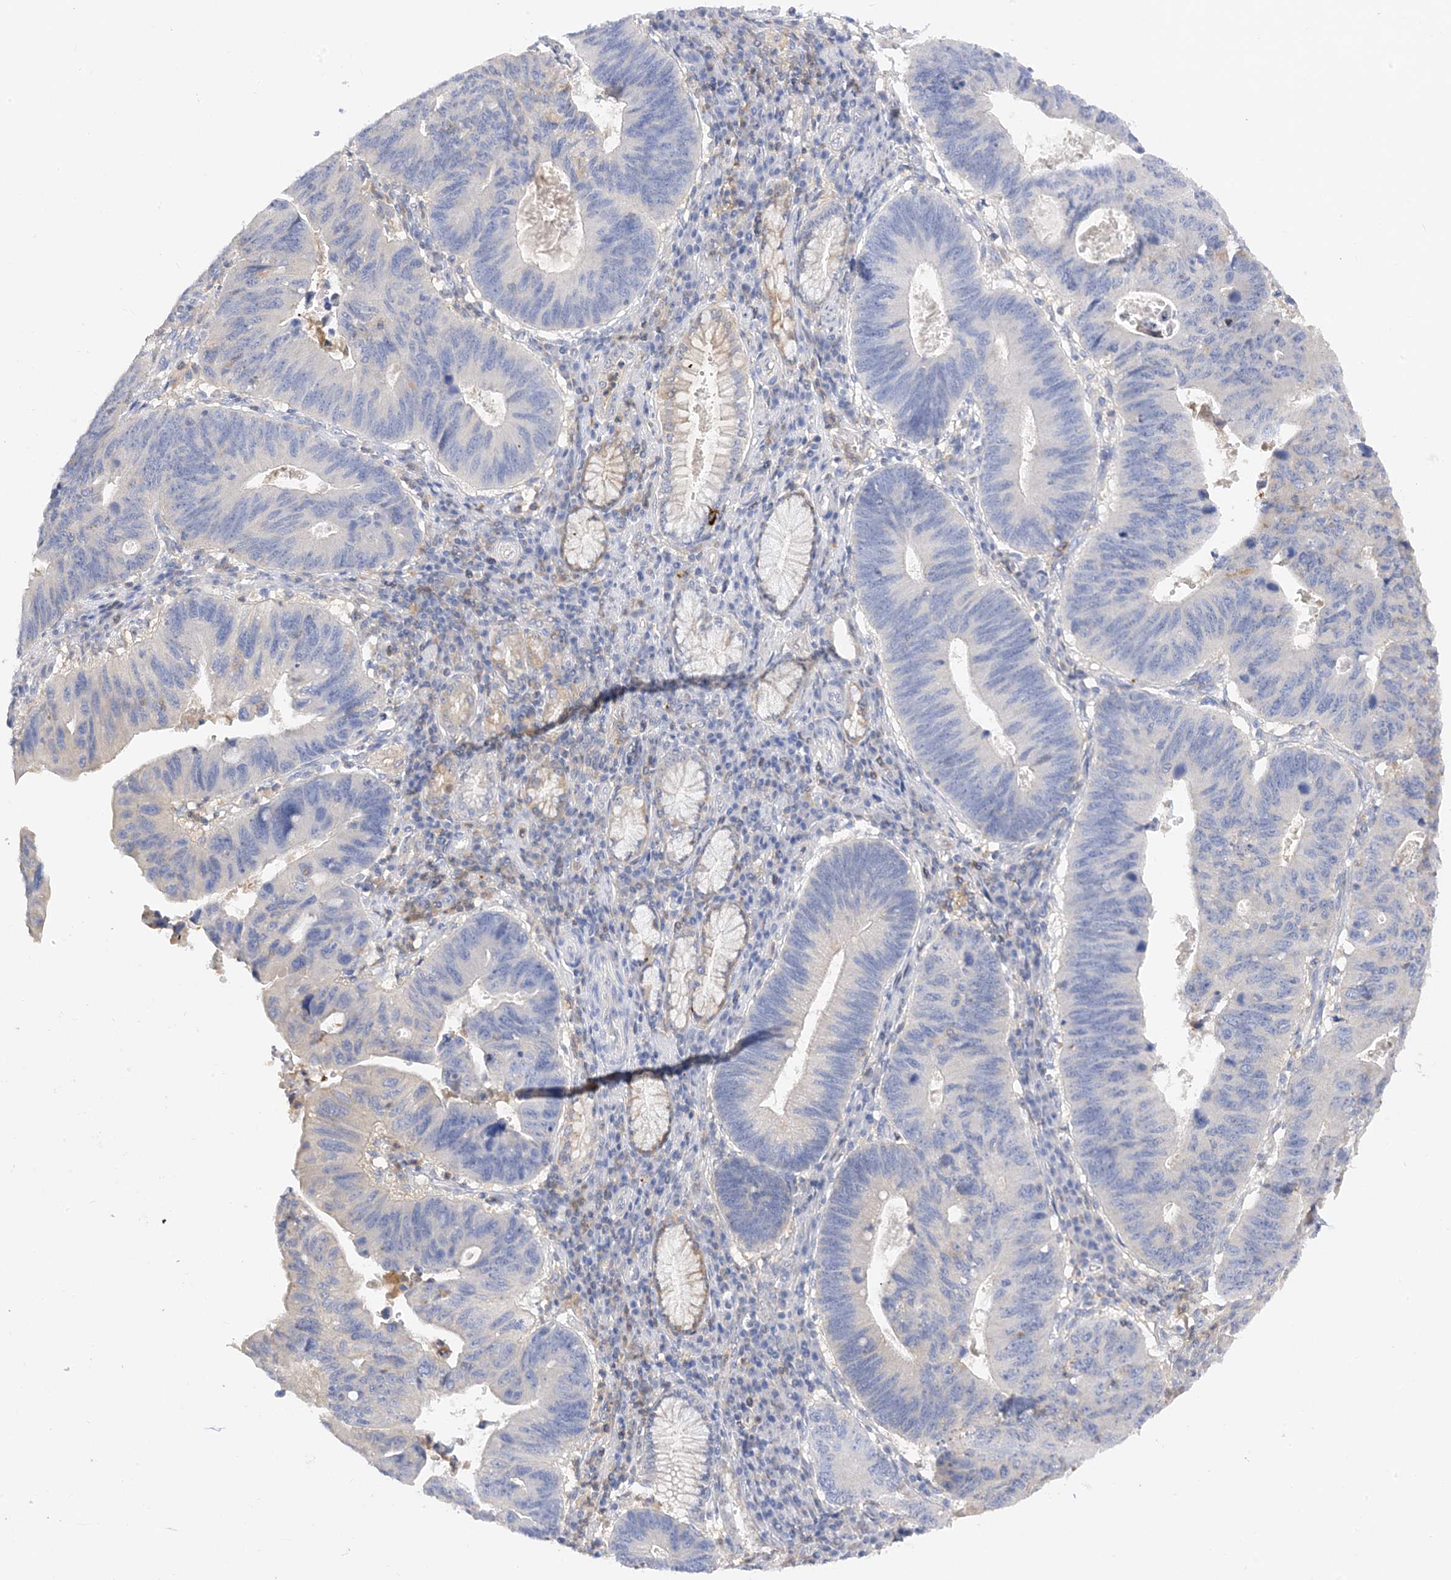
{"staining": {"intensity": "strong", "quantity": "<25%", "location": "cytoplasmic/membranous"}, "tissue": "stomach cancer", "cell_type": "Tumor cells", "image_type": "cancer", "snomed": [{"axis": "morphology", "description": "Adenocarcinoma, NOS"}, {"axis": "topography", "description": "Stomach"}], "caption": "Stomach cancer (adenocarcinoma) tissue exhibits strong cytoplasmic/membranous staining in approximately <25% of tumor cells, visualized by immunohistochemistry. The staining is performed using DAB brown chromogen to label protein expression. The nuclei are counter-stained blue using hematoxylin.", "gene": "ARV1", "patient": {"sex": "male", "age": 59}}